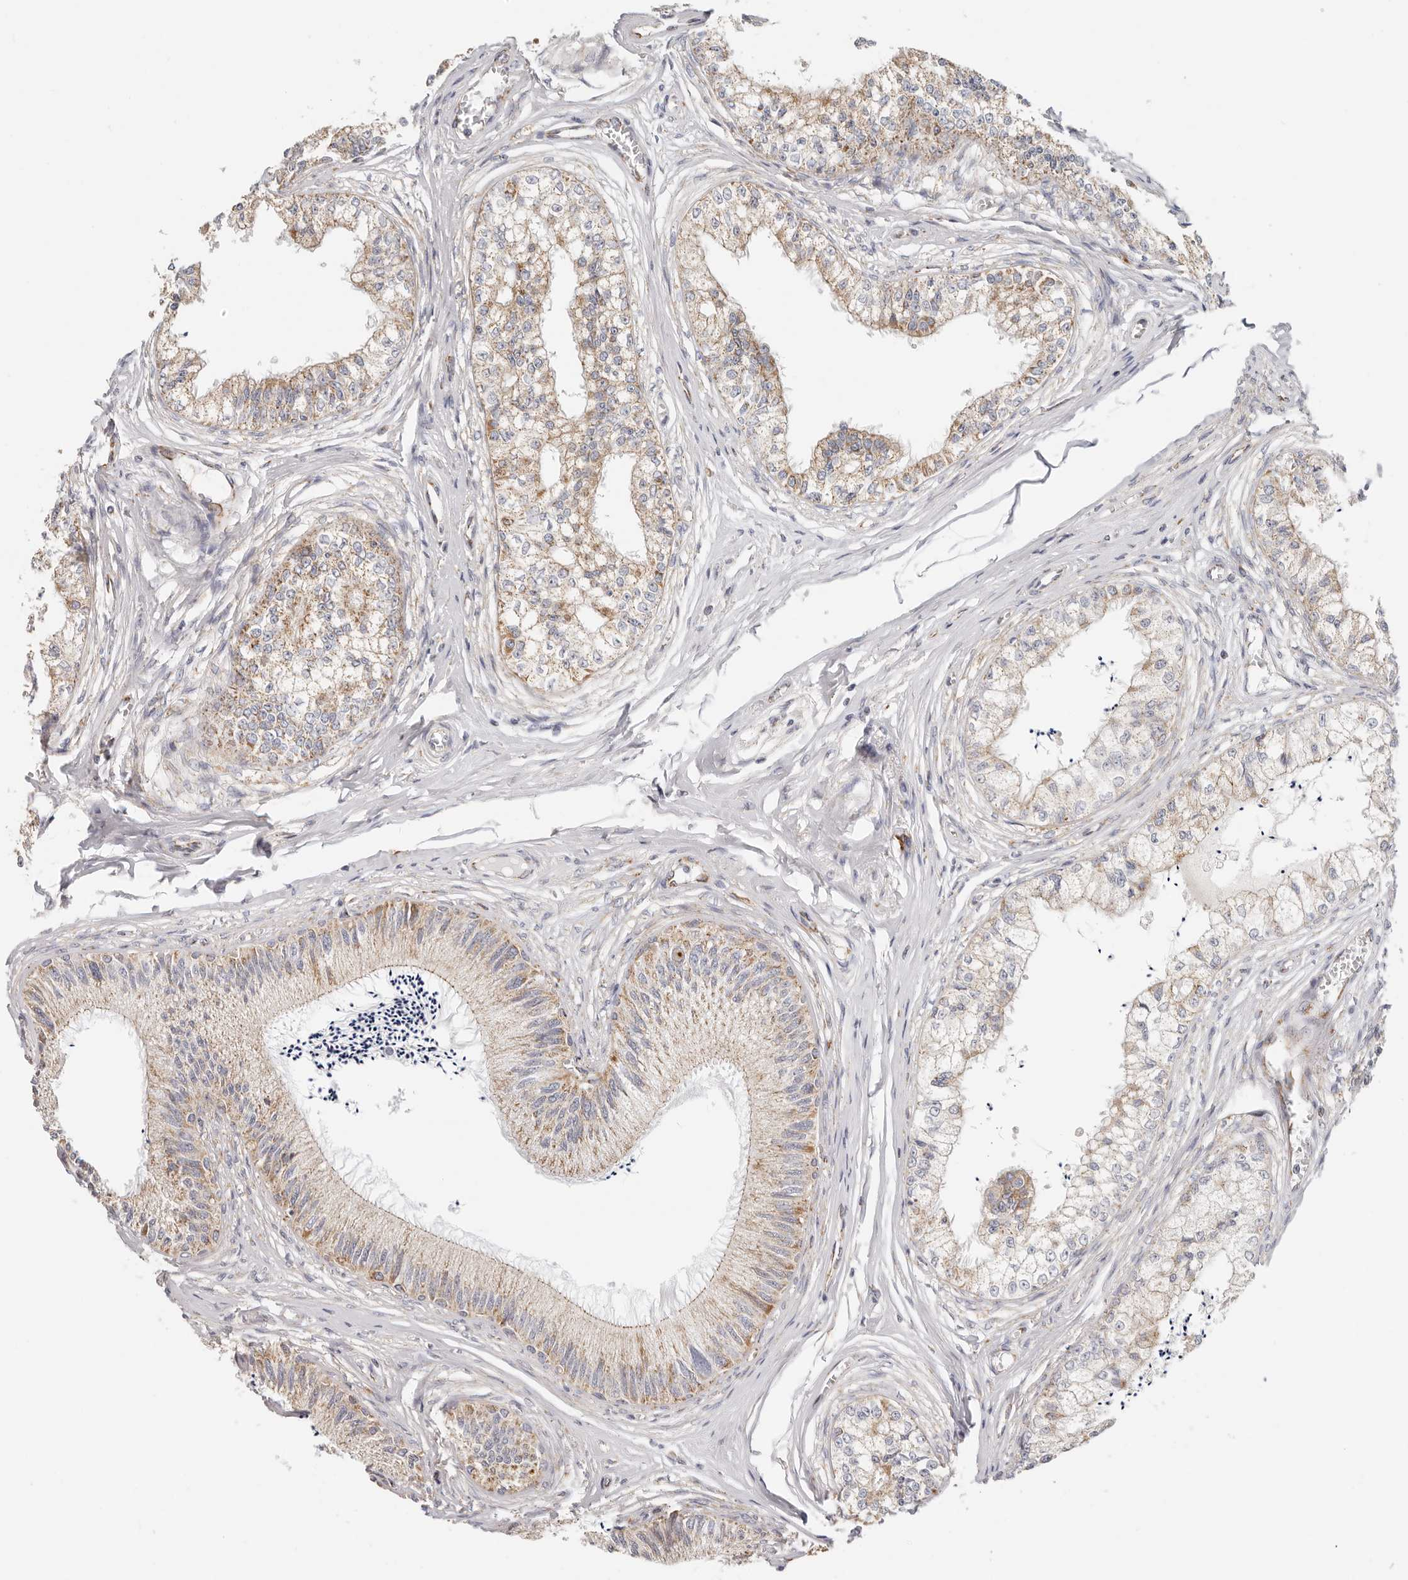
{"staining": {"intensity": "strong", "quantity": "25%-75%", "location": "cytoplasmic/membranous"}, "tissue": "epididymis", "cell_type": "Glandular cells", "image_type": "normal", "snomed": [{"axis": "morphology", "description": "Normal tissue, NOS"}, {"axis": "topography", "description": "Epididymis"}], "caption": "Strong cytoplasmic/membranous expression is identified in about 25%-75% of glandular cells in unremarkable epididymis. The protein is stained brown, and the nuclei are stained in blue (DAB (3,3'-diaminobenzidine) IHC with brightfield microscopy, high magnification).", "gene": "AFDN", "patient": {"sex": "male", "age": 79}}